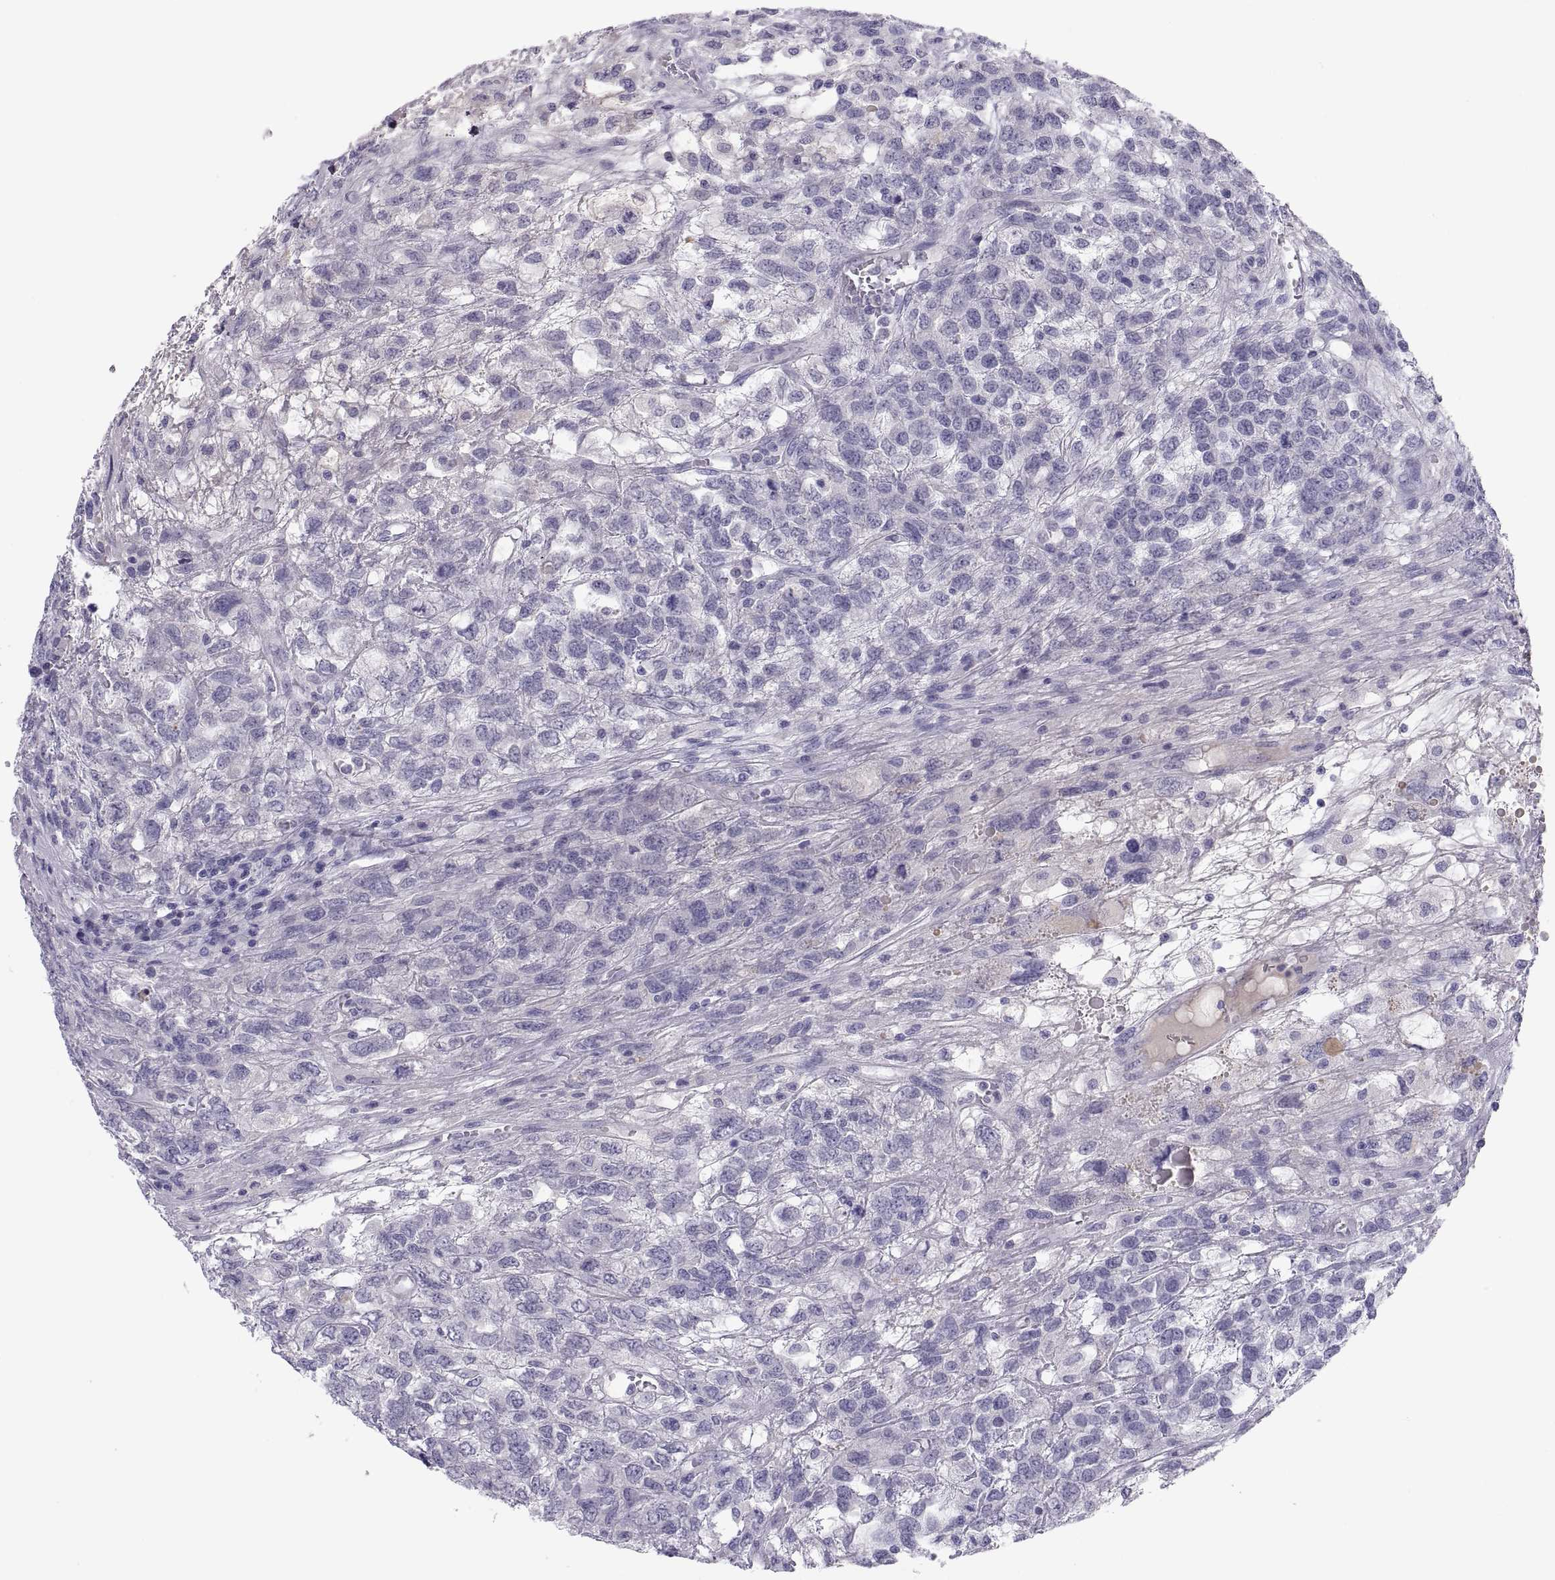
{"staining": {"intensity": "negative", "quantity": "none", "location": "none"}, "tissue": "testis cancer", "cell_type": "Tumor cells", "image_type": "cancer", "snomed": [{"axis": "morphology", "description": "Seminoma, NOS"}, {"axis": "topography", "description": "Testis"}], "caption": "A high-resolution histopathology image shows immunohistochemistry (IHC) staining of testis cancer (seminoma), which shows no significant expression in tumor cells.", "gene": "MAGEB2", "patient": {"sex": "male", "age": 52}}